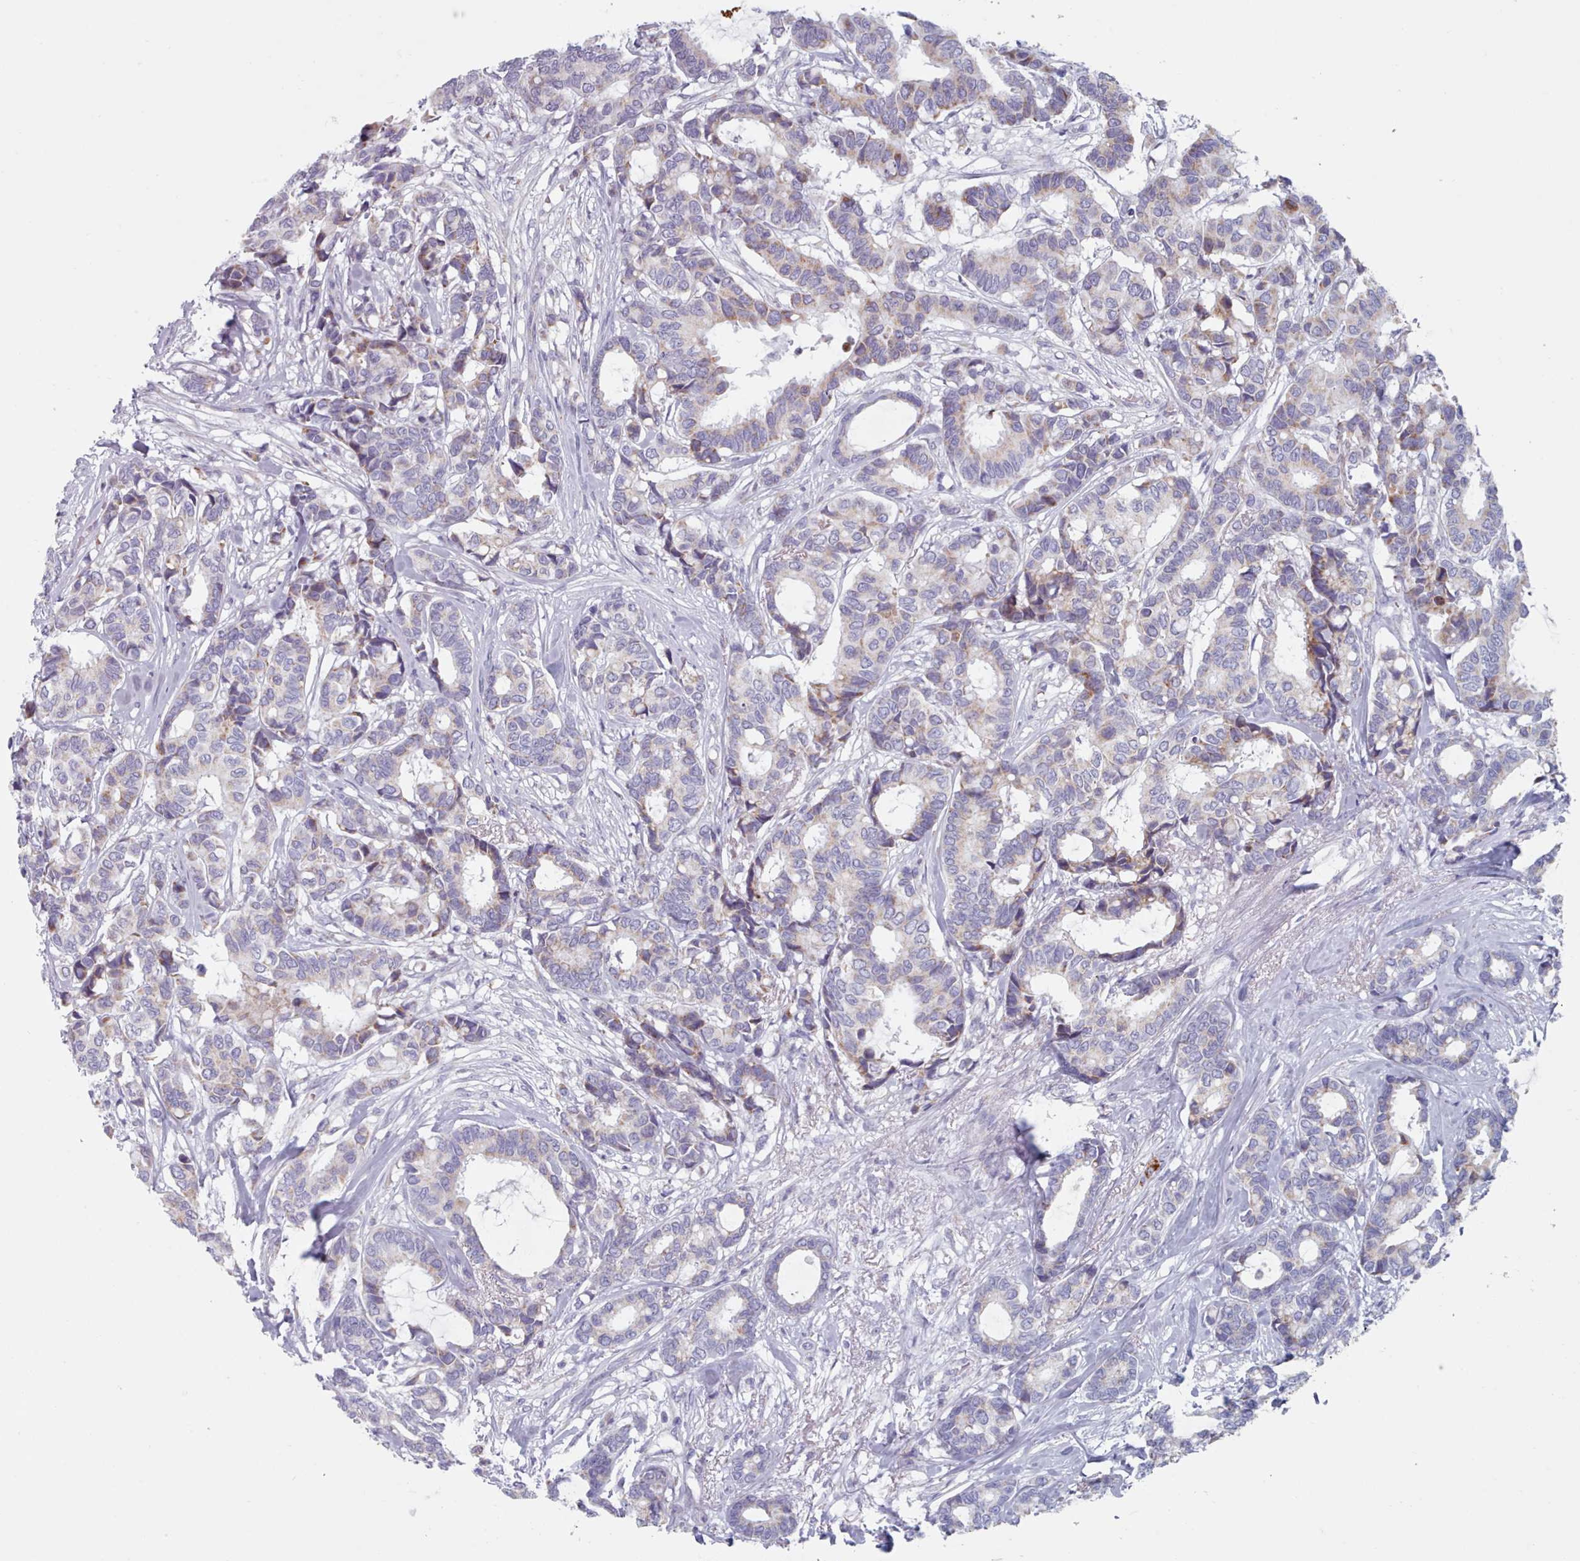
{"staining": {"intensity": "weak", "quantity": "25%-75%", "location": "cytoplasmic/membranous"}, "tissue": "breast cancer", "cell_type": "Tumor cells", "image_type": "cancer", "snomed": [{"axis": "morphology", "description": "Duct carcinoma"}, {"axis": "topography", "description": "Breast"}], "caption": "Approximately 25%-75% of tumor cells in intraductal carcinoma (breast) exhibit weak cytoplasmic/membranous protein expression as visualized by brown immunohistochemical staining.", "gene": "FAM170B", "patient": {"sex": "female", "age": 87}}